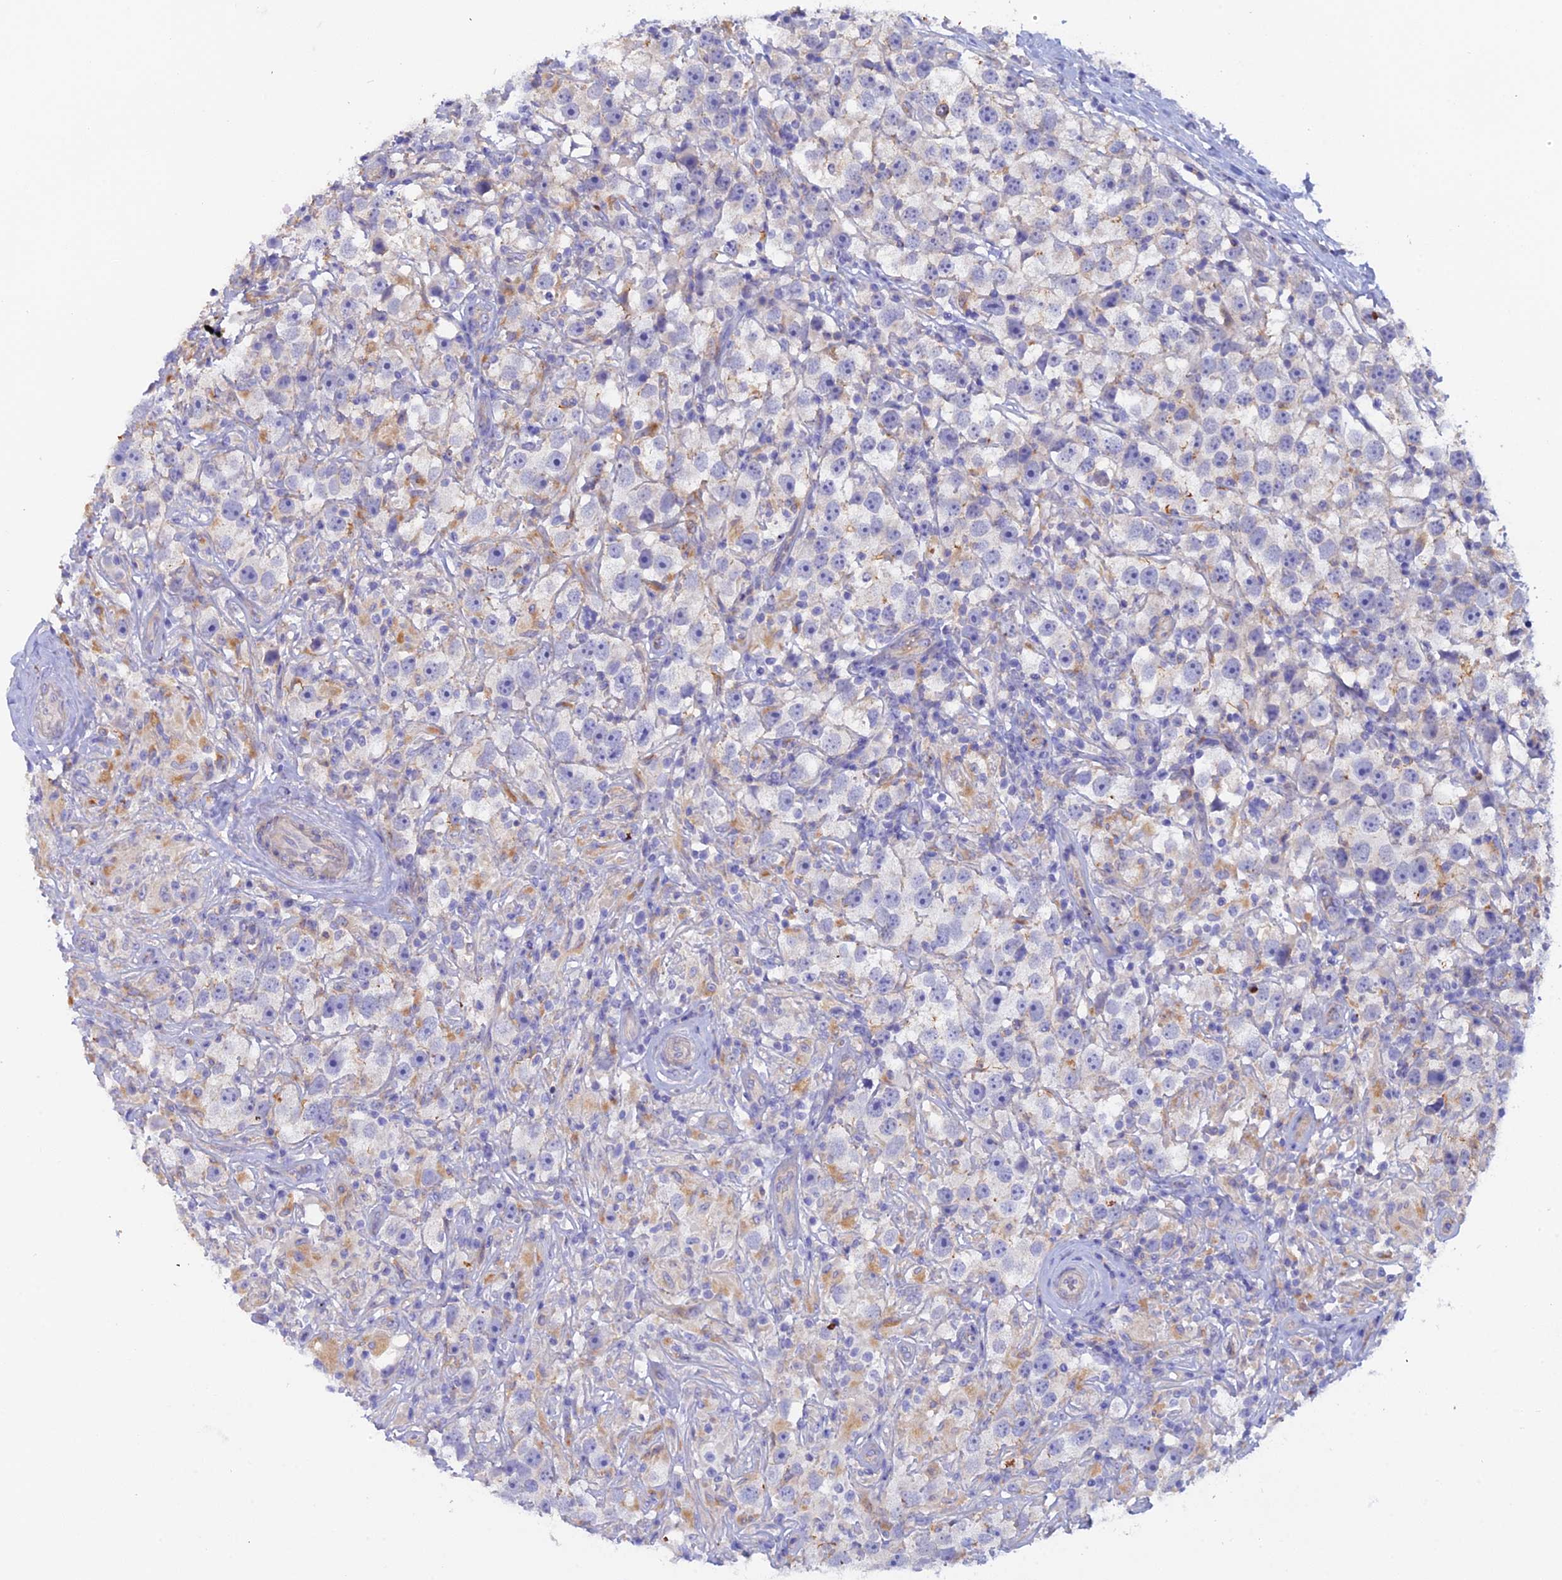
{"staining": {"intensity": "negative", "quantity": "none", "location": "none"}, "tissue": "testis cancer", "cell_type": "Tumor cells", "image_type": "cancer", "snomed": [{"axis": "morphology", "description": "Seminoma, NOS"}, {"axis": "topography", "description": "Testis"}], "caption": "Protein analysis of testis cancer demonstrates no significant positivity in tumor cells. The staining is performed using DAB (3,3'-diaminobenzidine) brown chromogen with nuclei counter-stained in using hematoxylin.", "gene": "FZR1", "patient": {"sex": "male", "age": 49}}